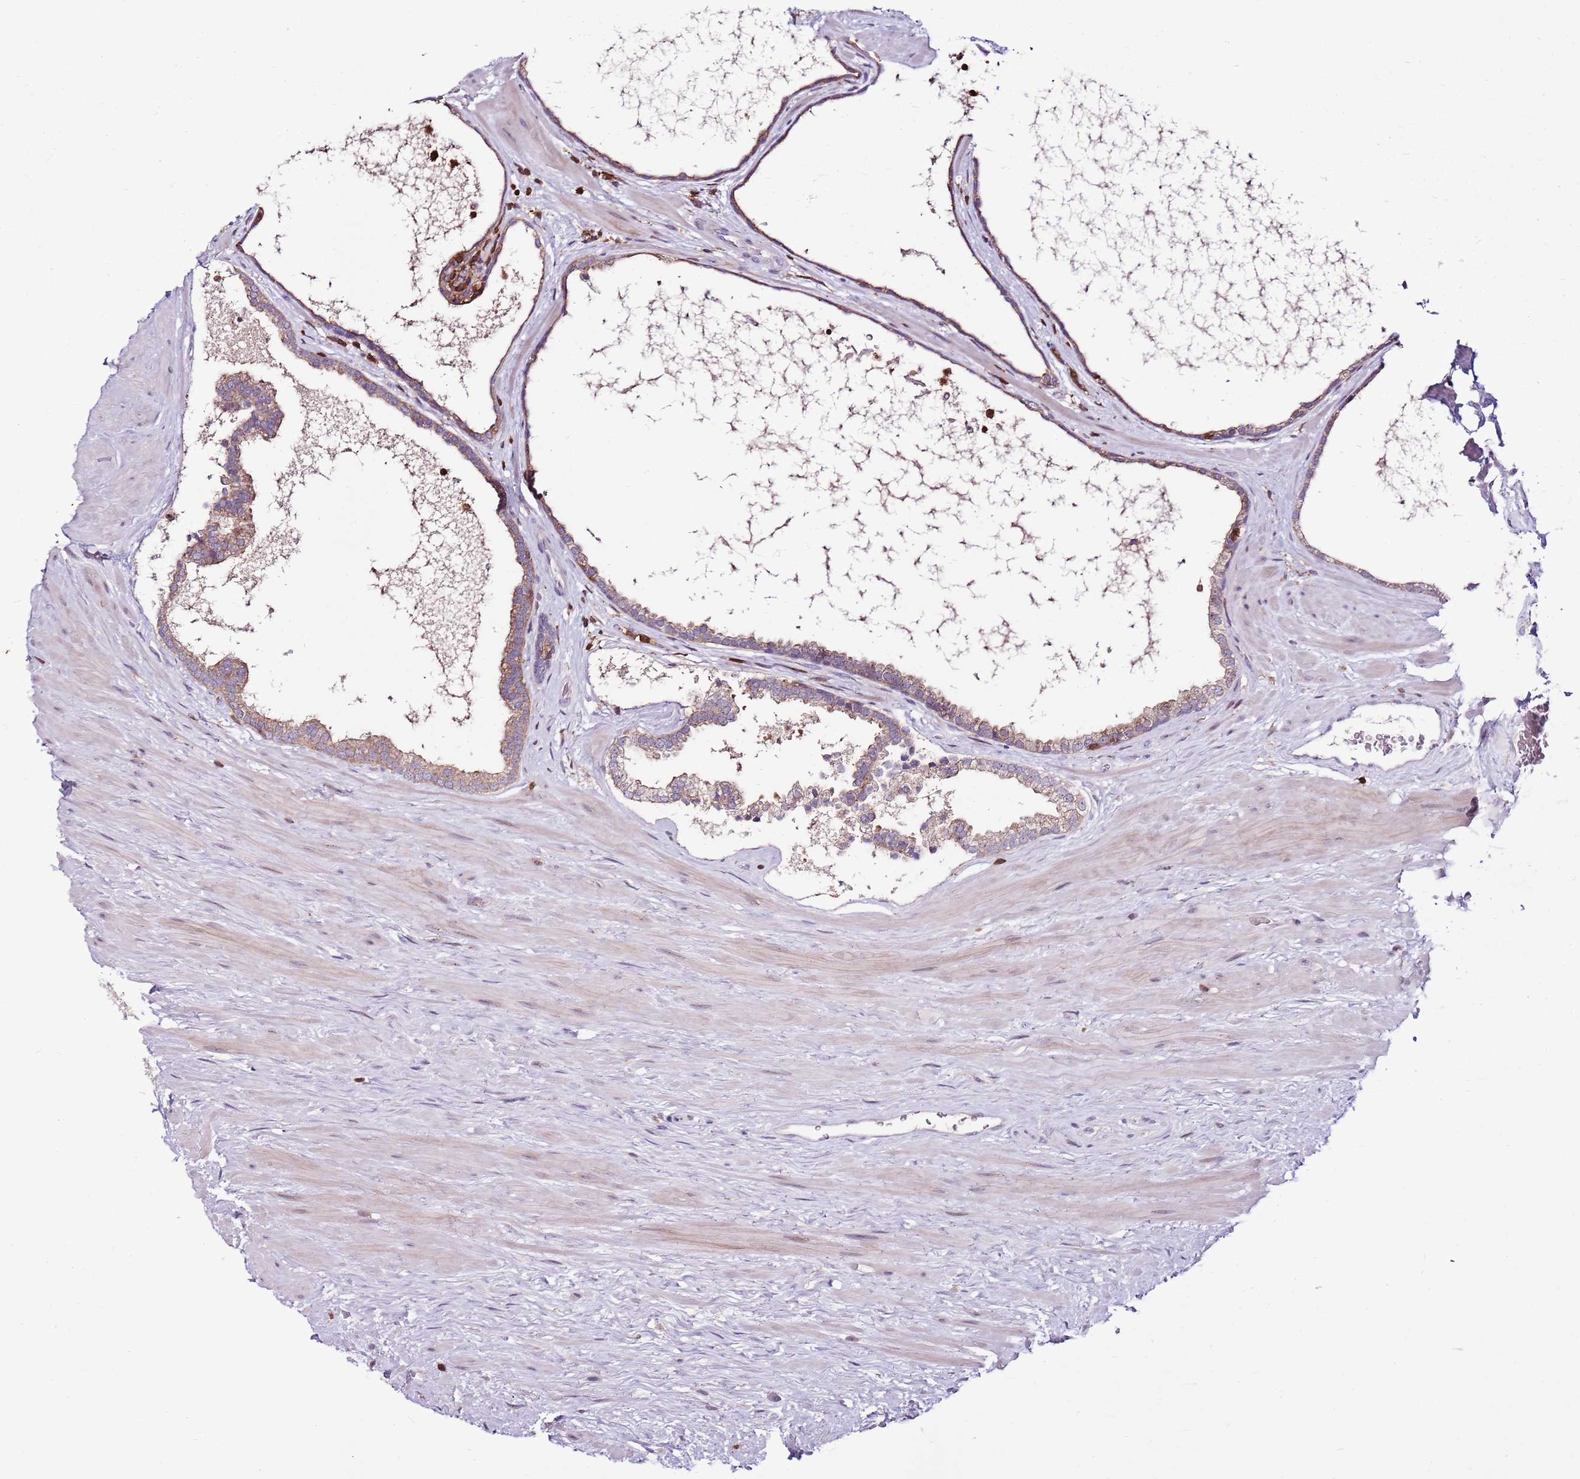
{"staining": {"intensity": "moderate", "quantity": "25%-75%", "location": "cytoplasmic/membranous"}, "tissue": "prostate", "cell_type": "Glandular cells", "image_type": "normal", "snomed": [{"axis": "morphology", "description": "Normal tissue, NOS"}, {"axis": "topography", "description": "Prostate"}], "caption": "Prostate stained with a protein marker displays moderate staining in glandular cells.", "gene": "ZSWIM1", "patient": {"sex": "male", "age": 48}}